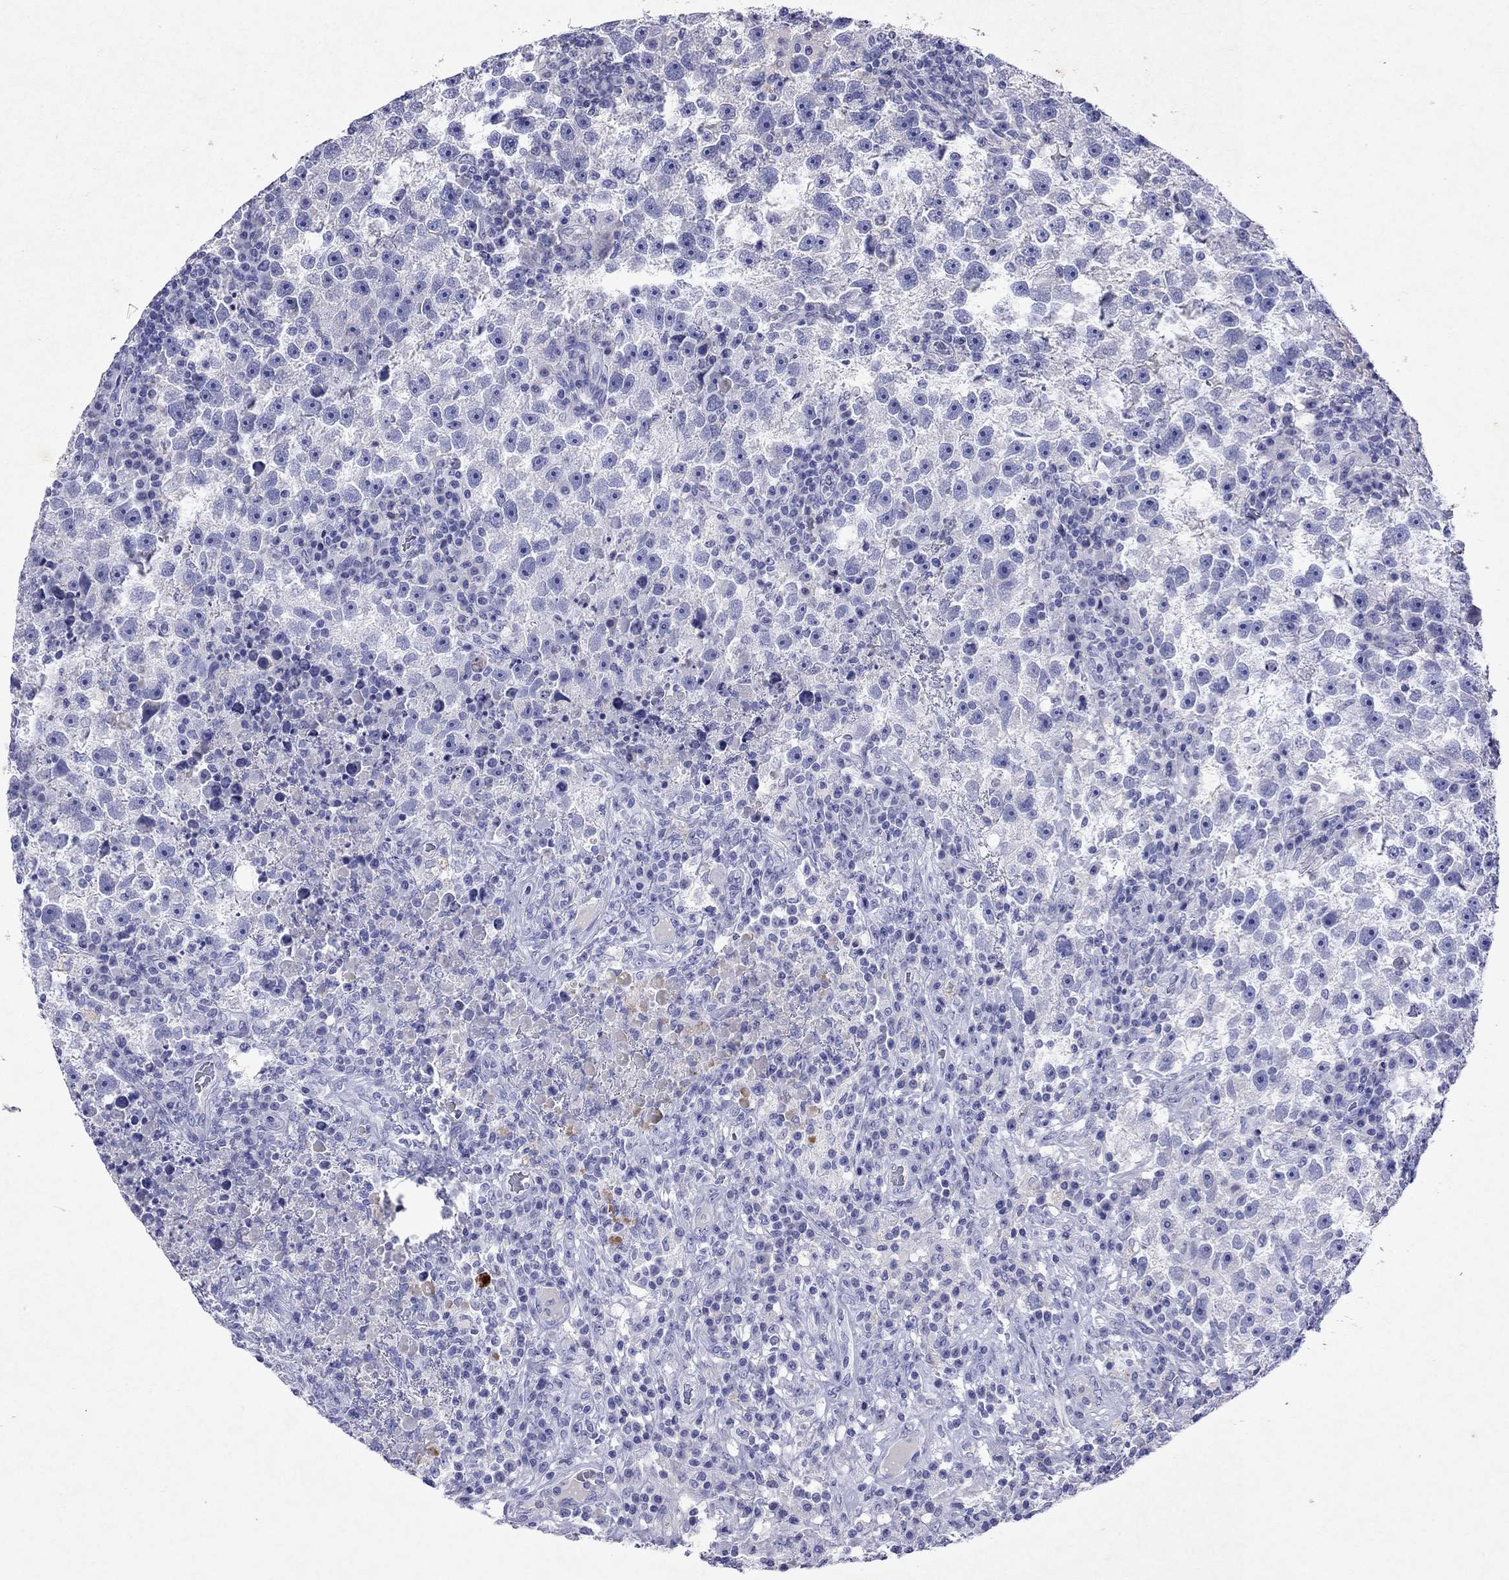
{"staining": {"intensity": "negative", "quantity": "none", "location": "none"}, "tissue": "testis cancer", "cell_type": "Tumor cells", "image_type": "cancer", "snomed": [{"axis": "morphology", "description": "Seminoma, NOS"}, {"axis": "topography", "description": "Testis"}], "caption": "This photomicrograph is of seminoma (testis) stained with immunohistochemistry to label a protein in brown with the nuclei are counter-stained blue. There is no staining in tumor cells.", "gene": "ARMC12", "patient": {"sex": "male", "age": 47}}